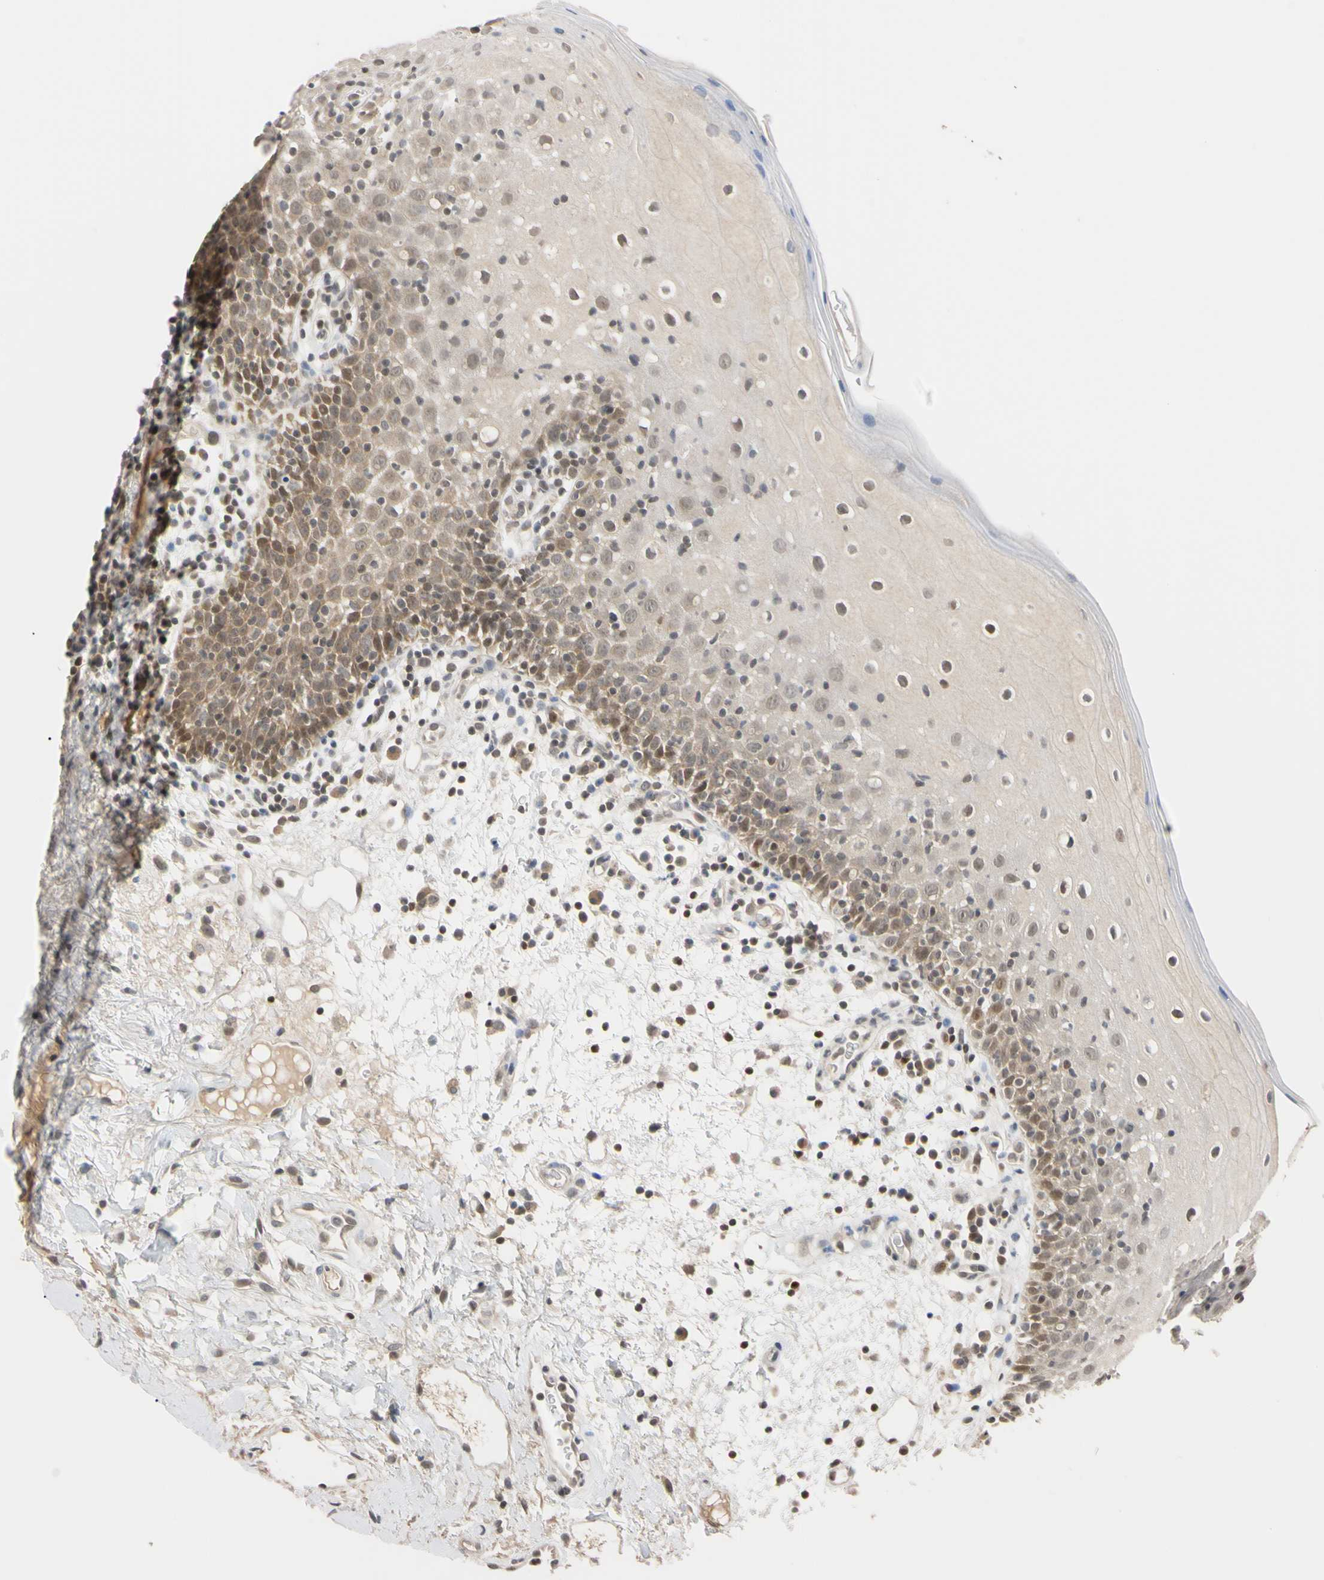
{"staining": {"intensity": "weak", "quantity": "25%-75%", "location": "cytoplasmic/membranous"}, "tissue": "oral mucosa", "cell_type": "Squamous epithelial cells", "image_type": "normal", "snomed": [{"axis": "morphology", "description": "Normal tissue, NOS"}, {"axis": "morphology", "description": "Squamous cell carcinoma, NOS"}, {"axis": "topography", "description": "Skeletal muscle"}, {"axis": "topography", "description": "Oral tissue"}], "caption": "This micrograph demonstrates immunohistochemistry staining of normal oral mucosa, with low weak cytoplasmic/membranous staining in approximately 25%-75% of squamous epithelial cells.", "gene": "UBE2I", "patient": {"sex": "male", "age": 71}}